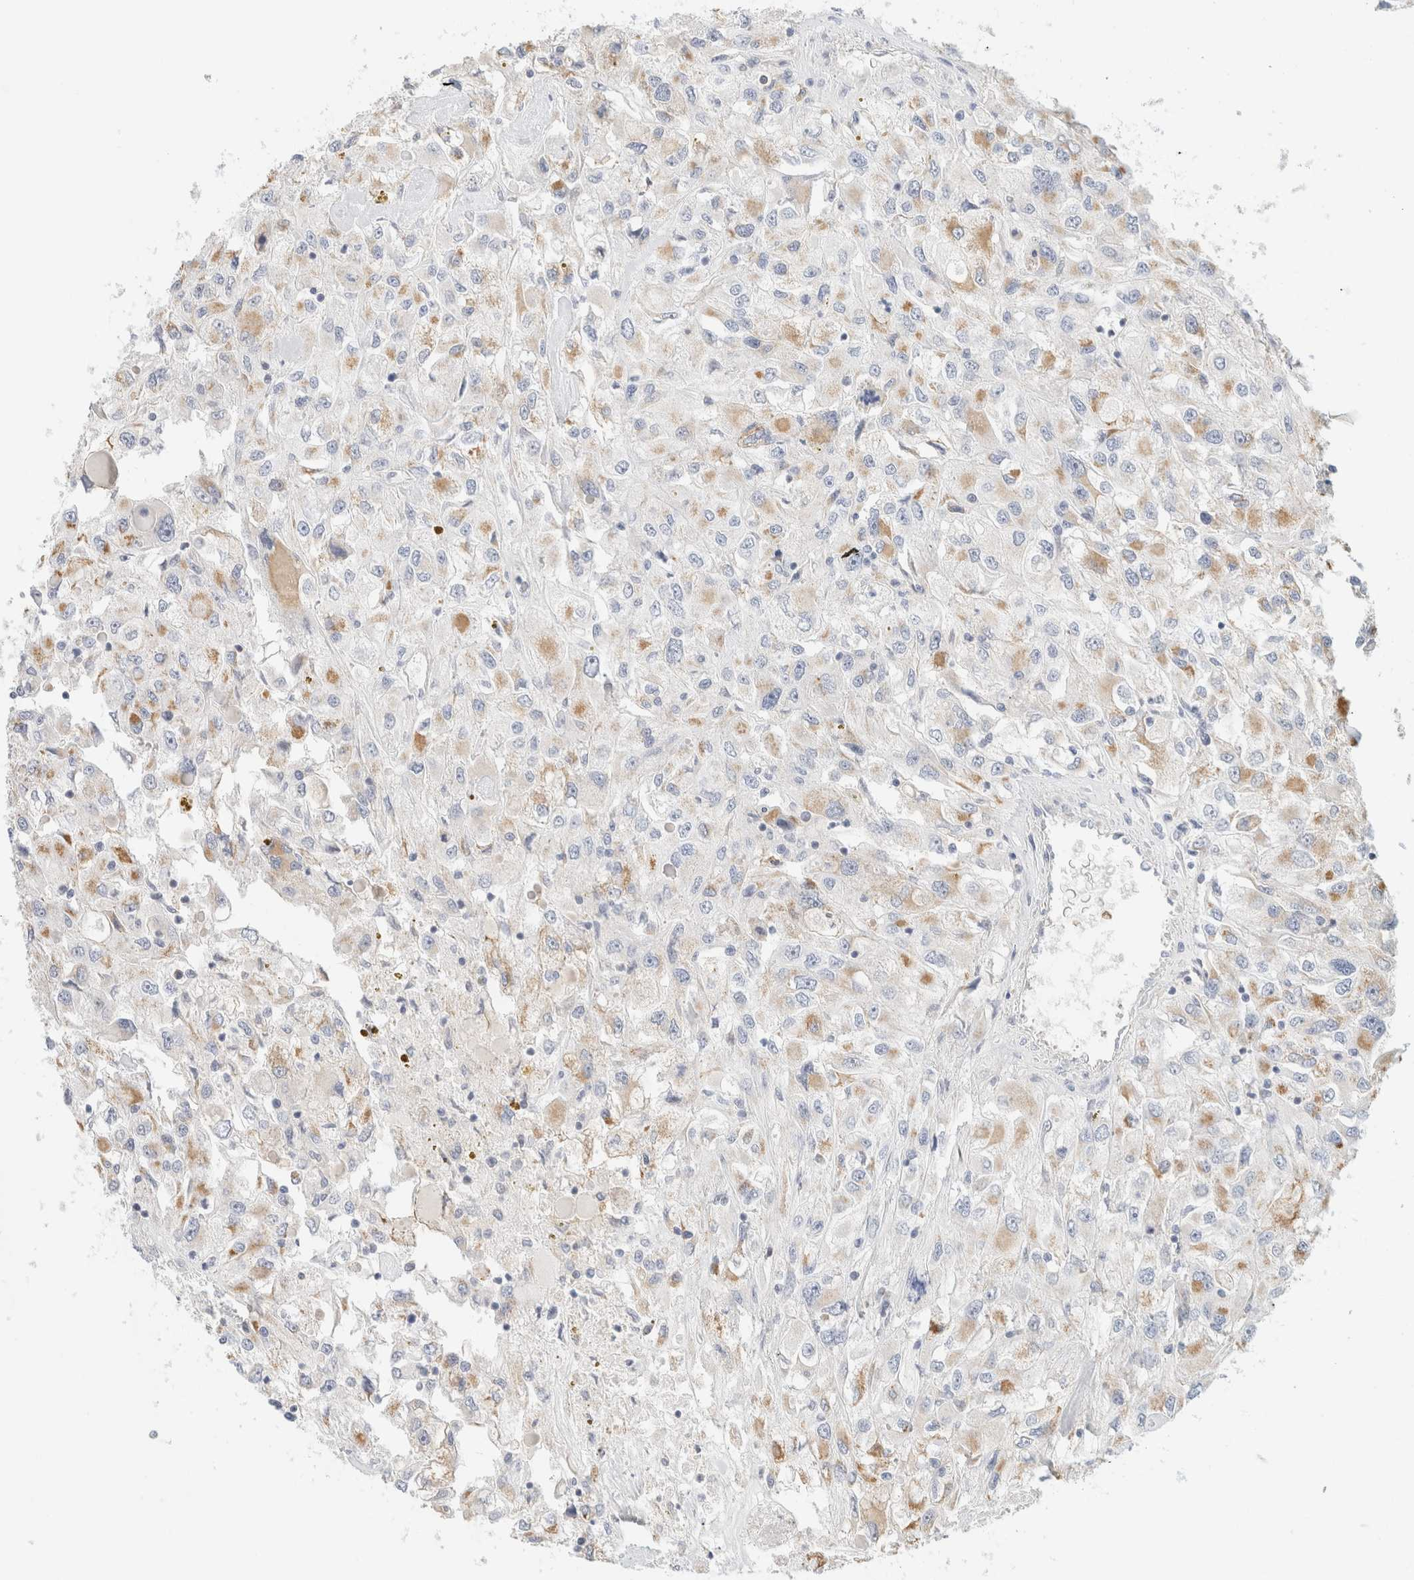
{"staining": {"intensity": "moderate", "quantity": "25%-75%", "location": "cytoplasmic/membranous"}, "tissue": "renal cancer", "cell_type": "Tumor cells", "image_type": "cancer", "snomed": [{"axis": "morphology", "description": "Adenocarcinoma, NOS"}, {"axis": "topography", "description": "Kidney"}], "caption": "A medium amount of moderate cytoplasmic/membranous positivity is appreciated in approximately 25%-75% of tumor cells in renal cancer (adenocarcinoma) tissue.", "gene": "HDHD3", "patient": {"sex": "female", "age": 52}}